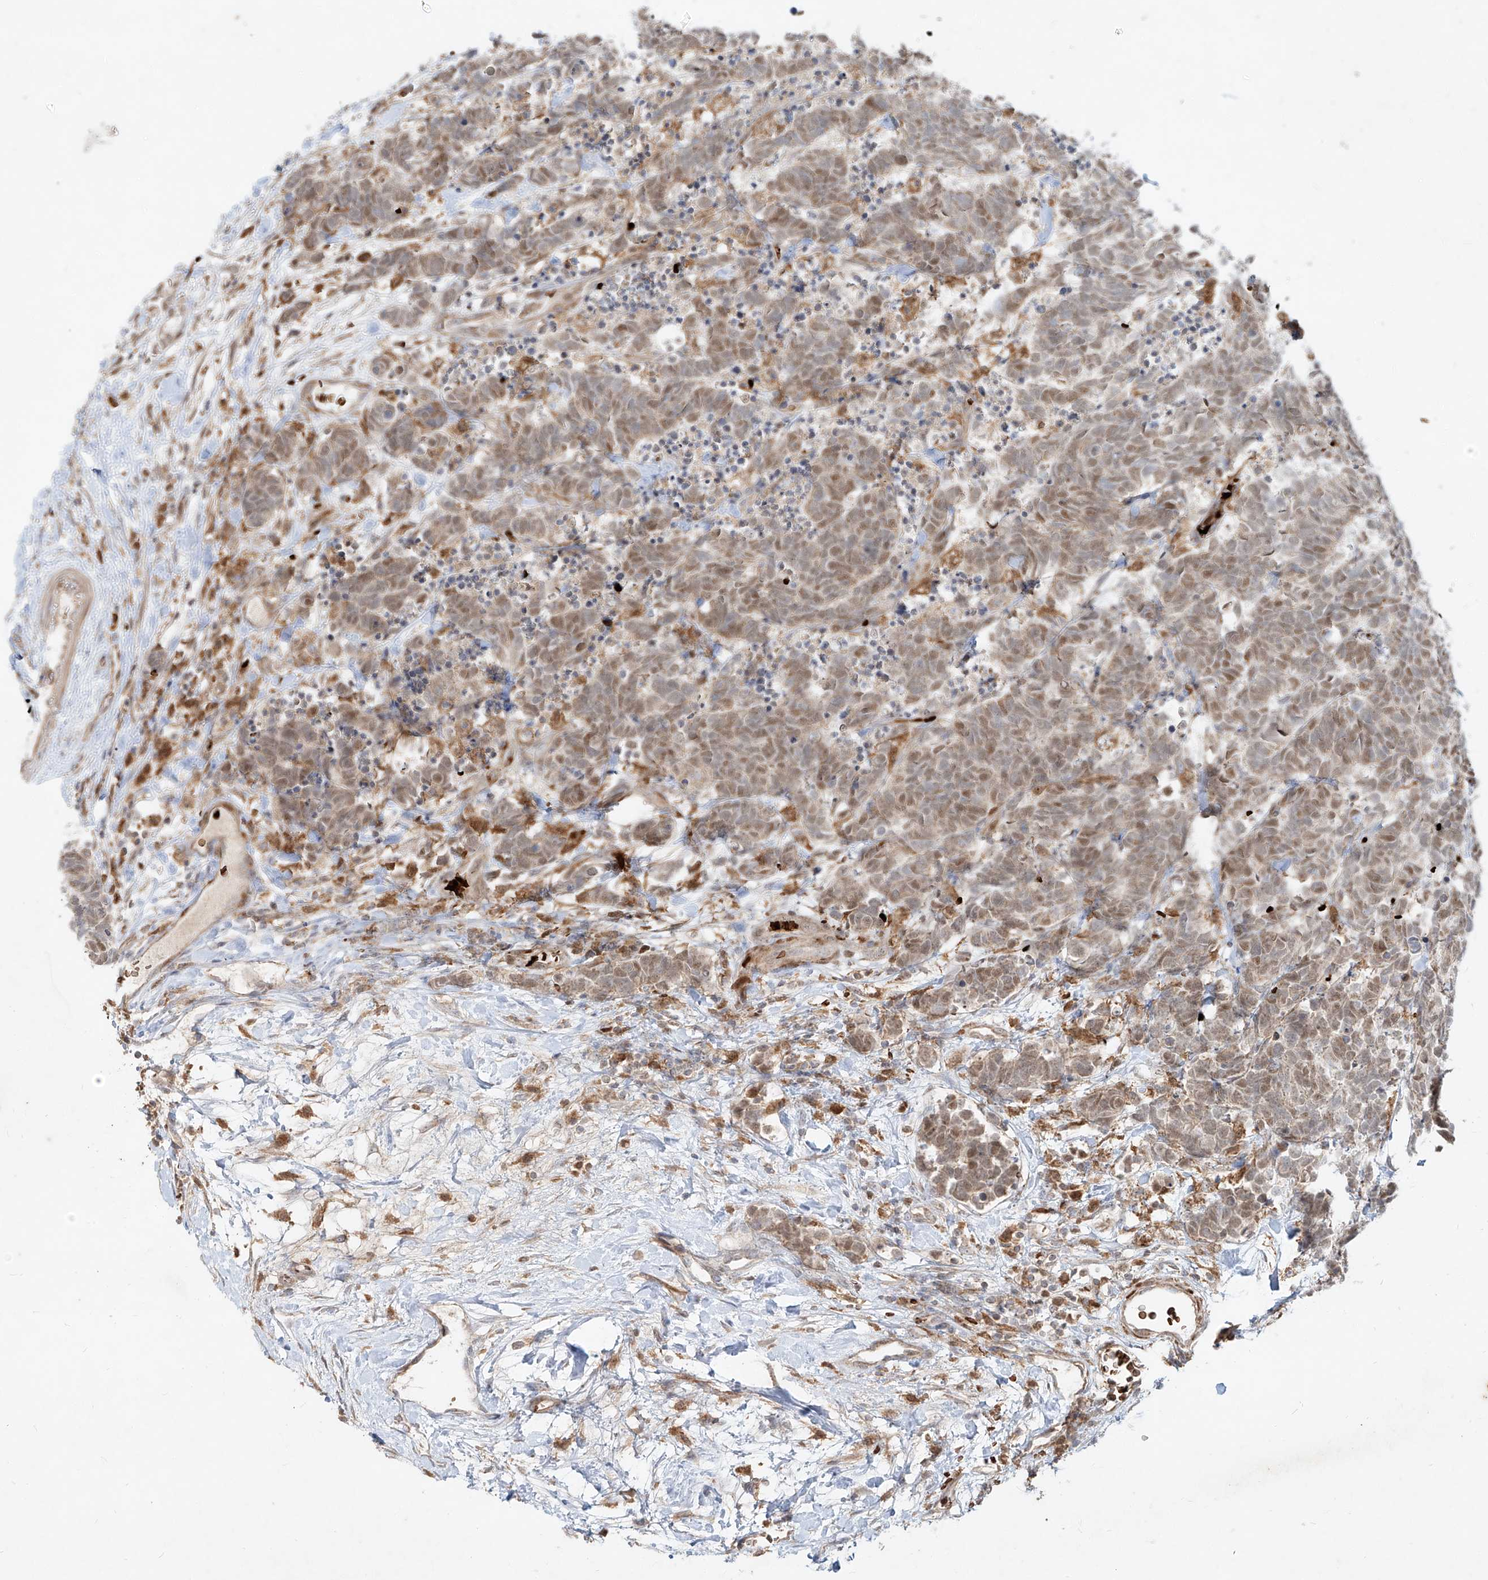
{"staining": {"intensity": "weak", "quantity": ">75%", "location": "cytoplasmic/membranous,nuclear"}, "tissue": "carcinoid", "cell_type": "Tumor cells", "image_type": "cancer", "snomed": [{"axis": "morphology", "description": "Carcinoma, NOS"}, {"axis": "morphology", "description": "Carcinoid, malignant, NOS"}, {"axis": "topography", "description": "Urinary bladder"}], "caption": "Immunohistochemistry micrograph of neoplastic tissue: malignant carcinoid stained using immunohistochemistry exhibits low levels of weak protein expression localized specifically in the cytoplasmic/membranous and nuclear of tumor cells, appearing as a cytoplasmic/membranous and nuclear brown color.", "gene": "FGD2", "patient": {"sex": "male", "age": 57}}